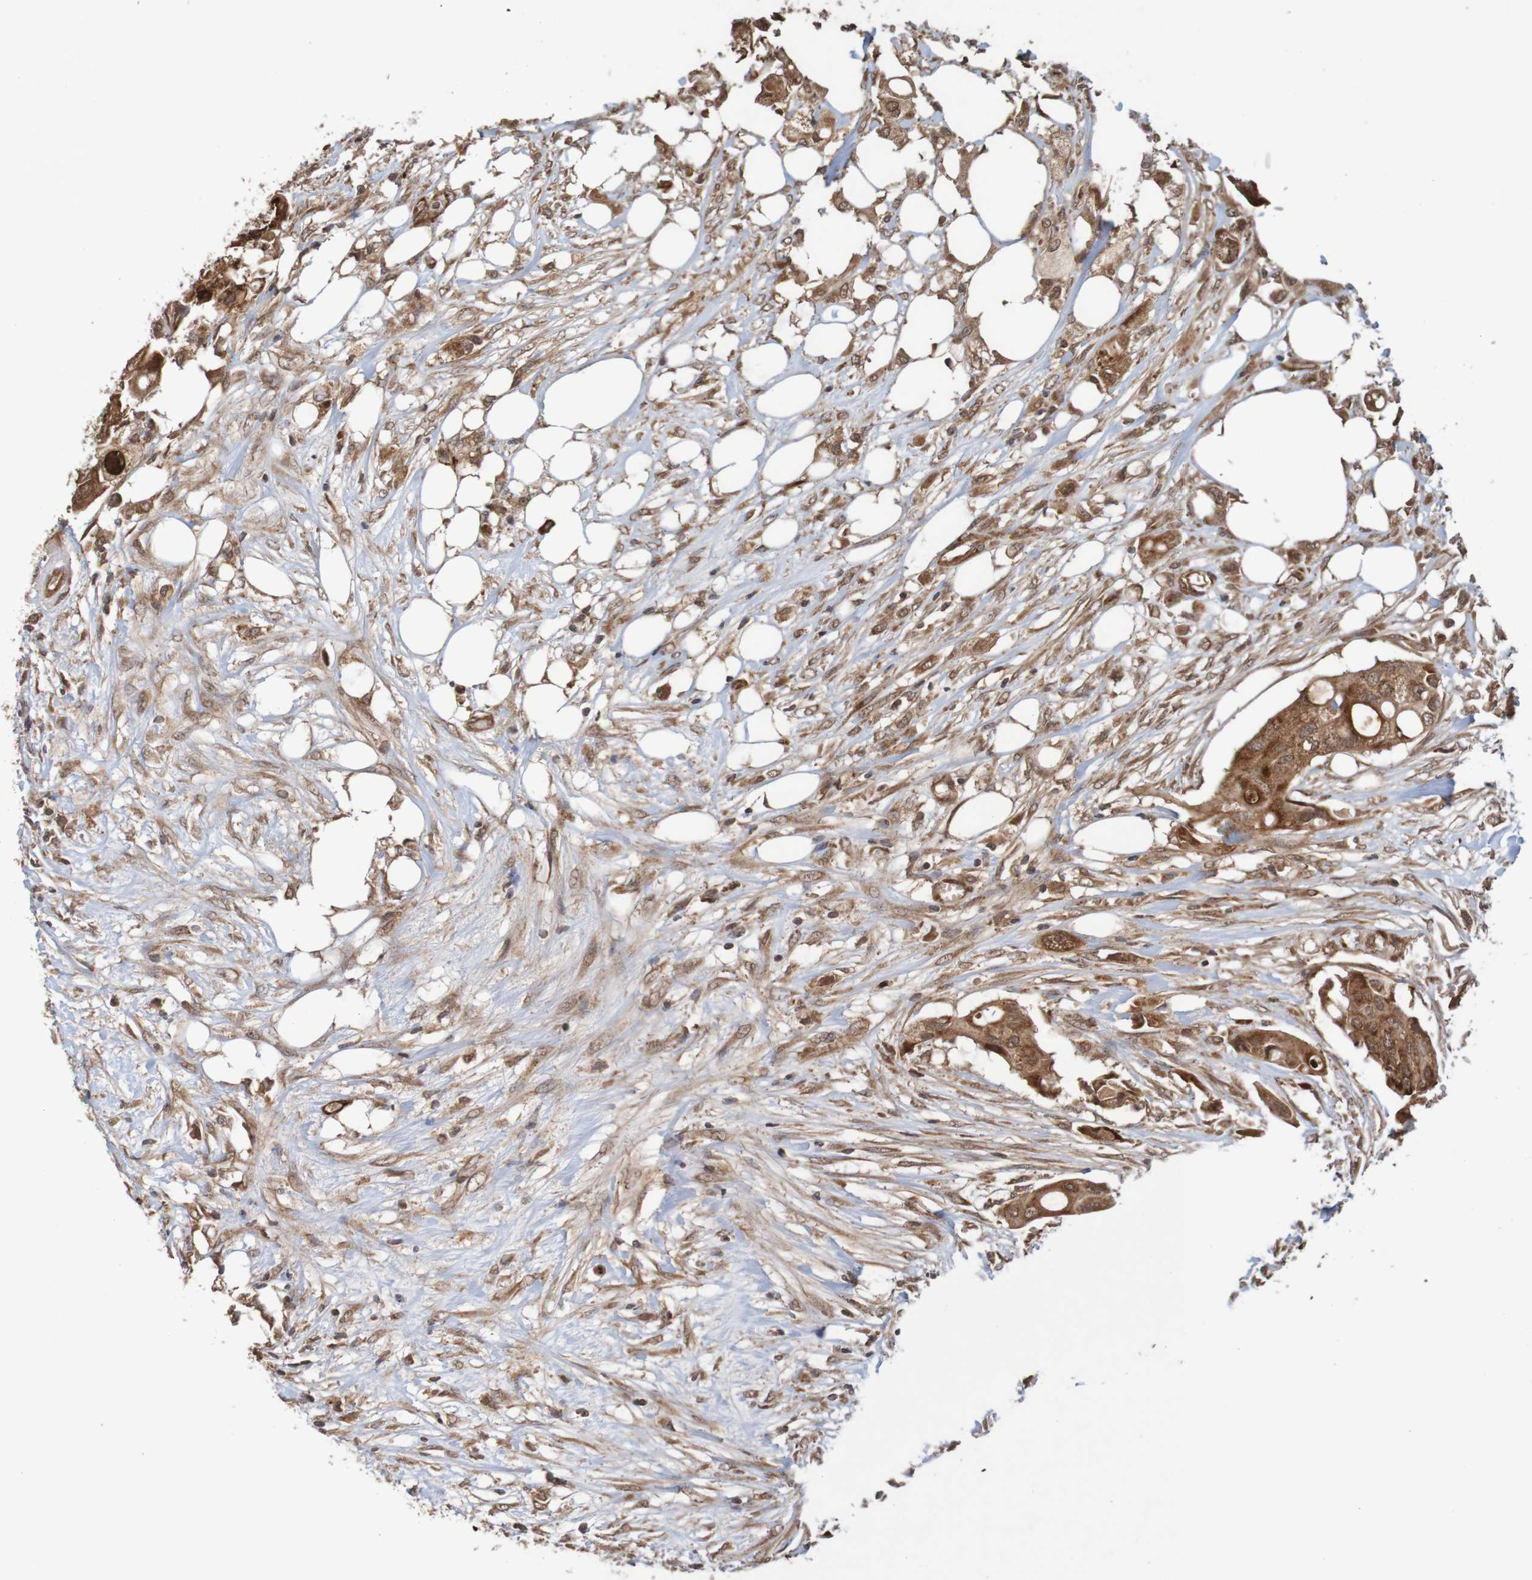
{"staining": {"intensity": "strong", "quantity": ">75%", "location": "cytoplasmic/membranous"}, "tissue": "colorectal cancer", "cell_type": "Tumor cells", "image_type": "cancer", "snomed": [{"axis": "morphology", "description": "Adenocarcinoma, NOS"}, {"axis": "topography", "description": "Colon"}], "caption": "Tumor cells demonstrate strong cytoplasmic/membranous staining in approximately >75% of cells in adenocarcinoma (colorectal).", "gene": "MRPL52", "patient": {"sex": "female", "age": 57}}